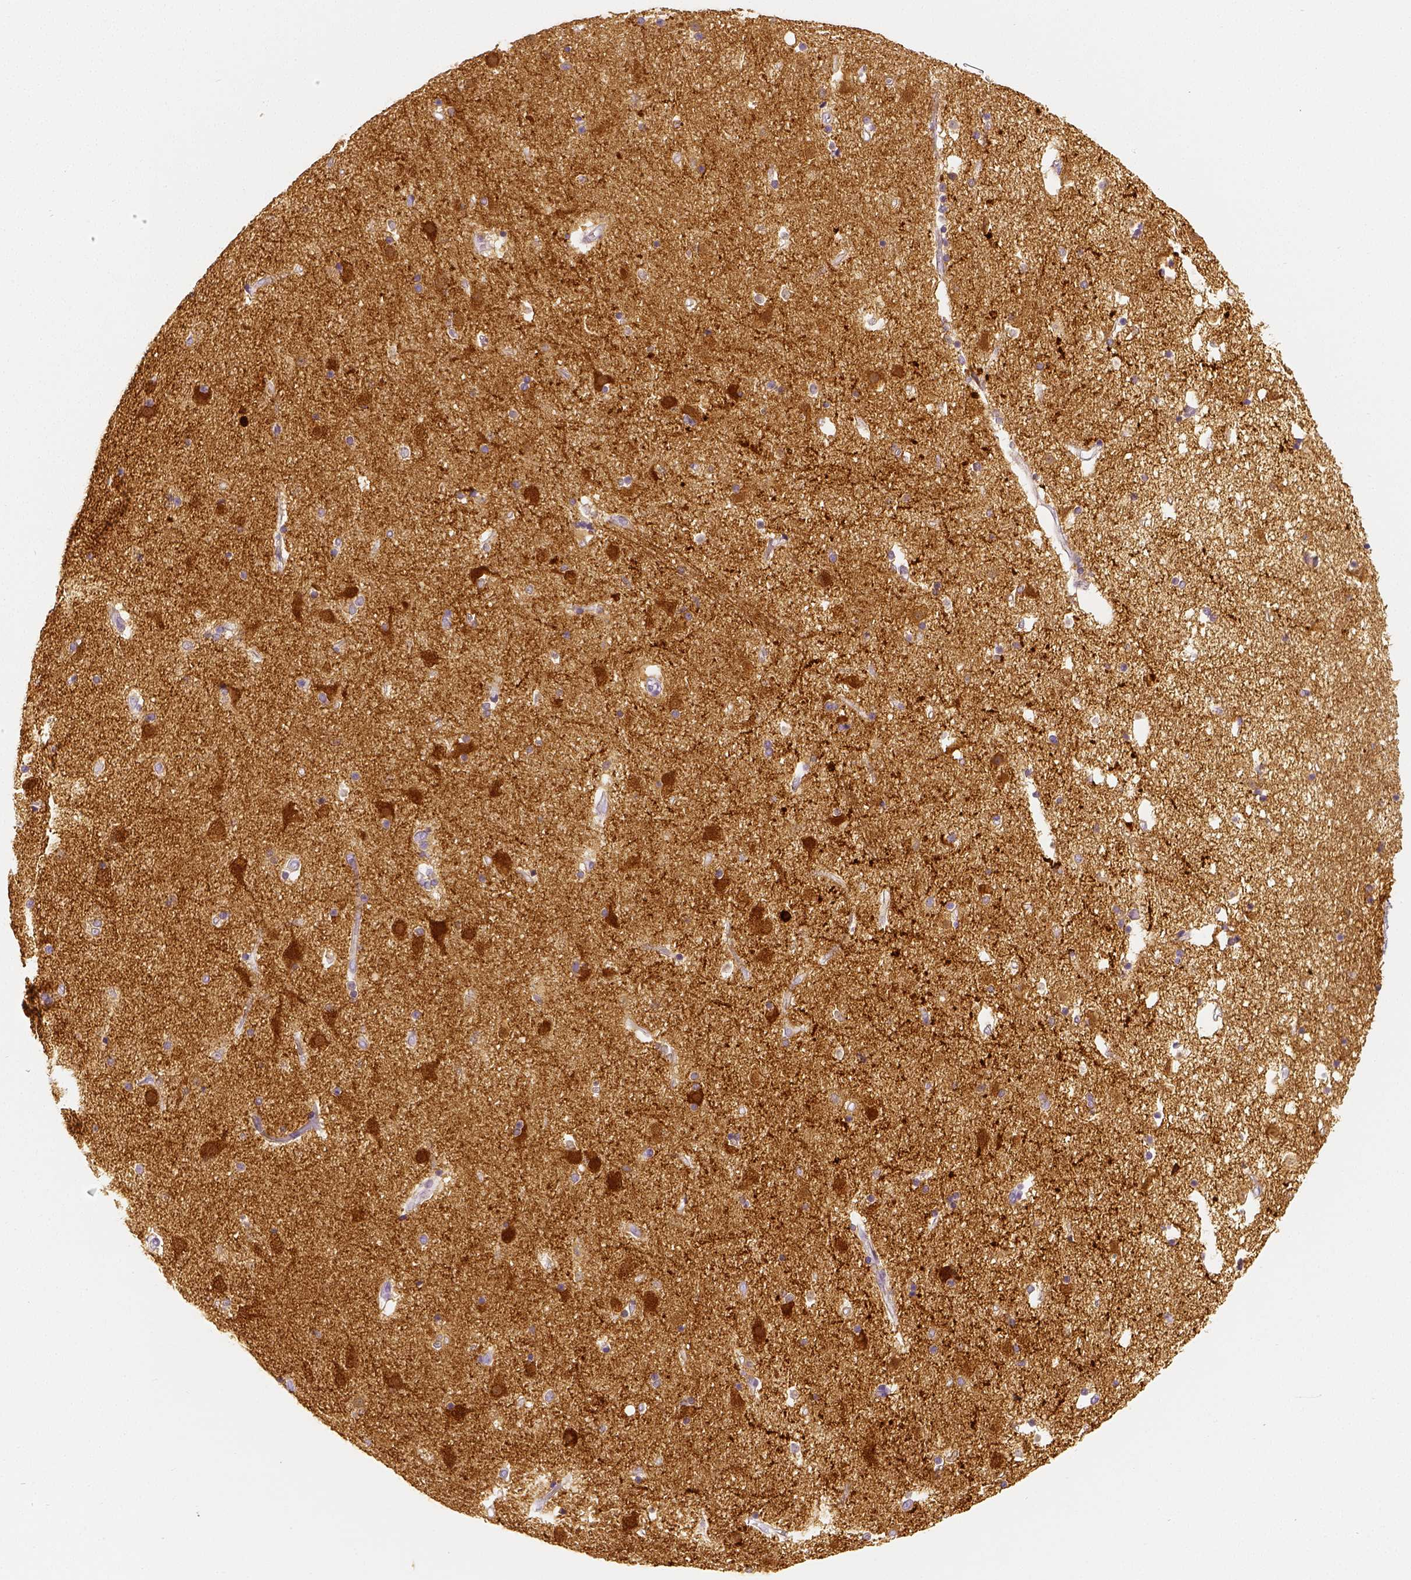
{"staining": {"intensity": "negative", "quantity": "none", "location": "none"}, "tissue": "caudate", "cell_type": "Glial cells", "image_type": "normal", "snomed": [{"axis": "morphology", "description": "Normal tissue, NOS"}, {"axis": "topography", "description": "Lateral ventricle wall"}], "caption": "Immunohistochemistry (IHC) image of unremarkable caudate: human caudate stained with DAB demonstrates no significant protein expression in glial cells. The staining is performed using DAB (3,3'-diaminobenzidine) brown chromogen with nuclei counter-stained in using hematoxylin.", "gene": "NECAB2", "patient": {"sex": "female", "age": 71}}